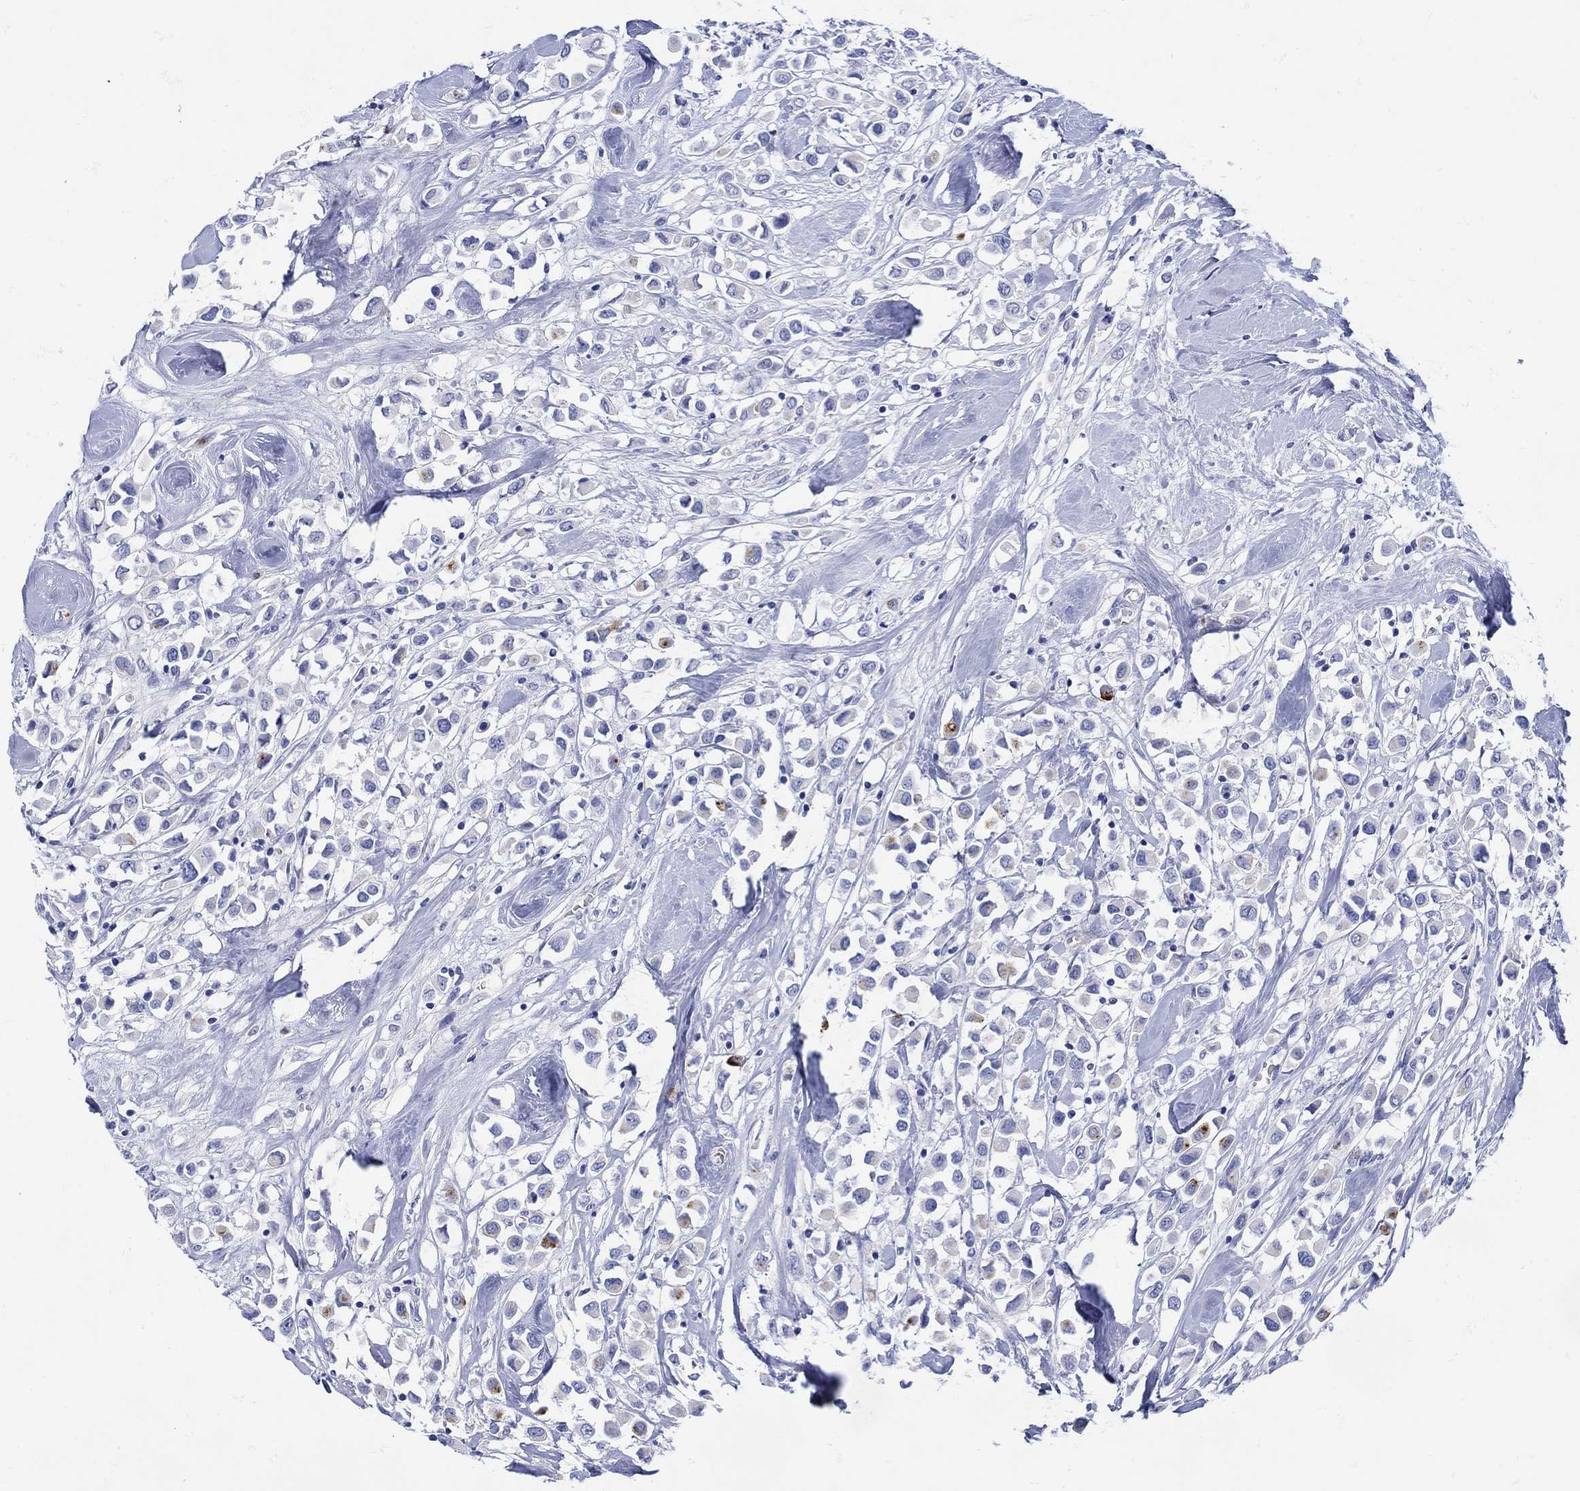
{"staining": {"intensity": "strong", "quantity": "<25%", "location": "cytoplasmic/membranous"}, "tissue": "breast cancer", "cell_type": "Tumor cells", "image_type": "cancer", "snomed": [{"axis": "morphology", "description": "Duct carcinoma"}, {"axis": "topography", "description": "Breast"}], "caption": "High-power microscopy captured an immunohistochemistry (IHC) image of breast intraductal carcinoma, revealing strong cytoplasmic/membranous positivity in about <25% of tumor cells.", "gene": "ANKMY1", "patient": {"sex": "female", "age": 61}}